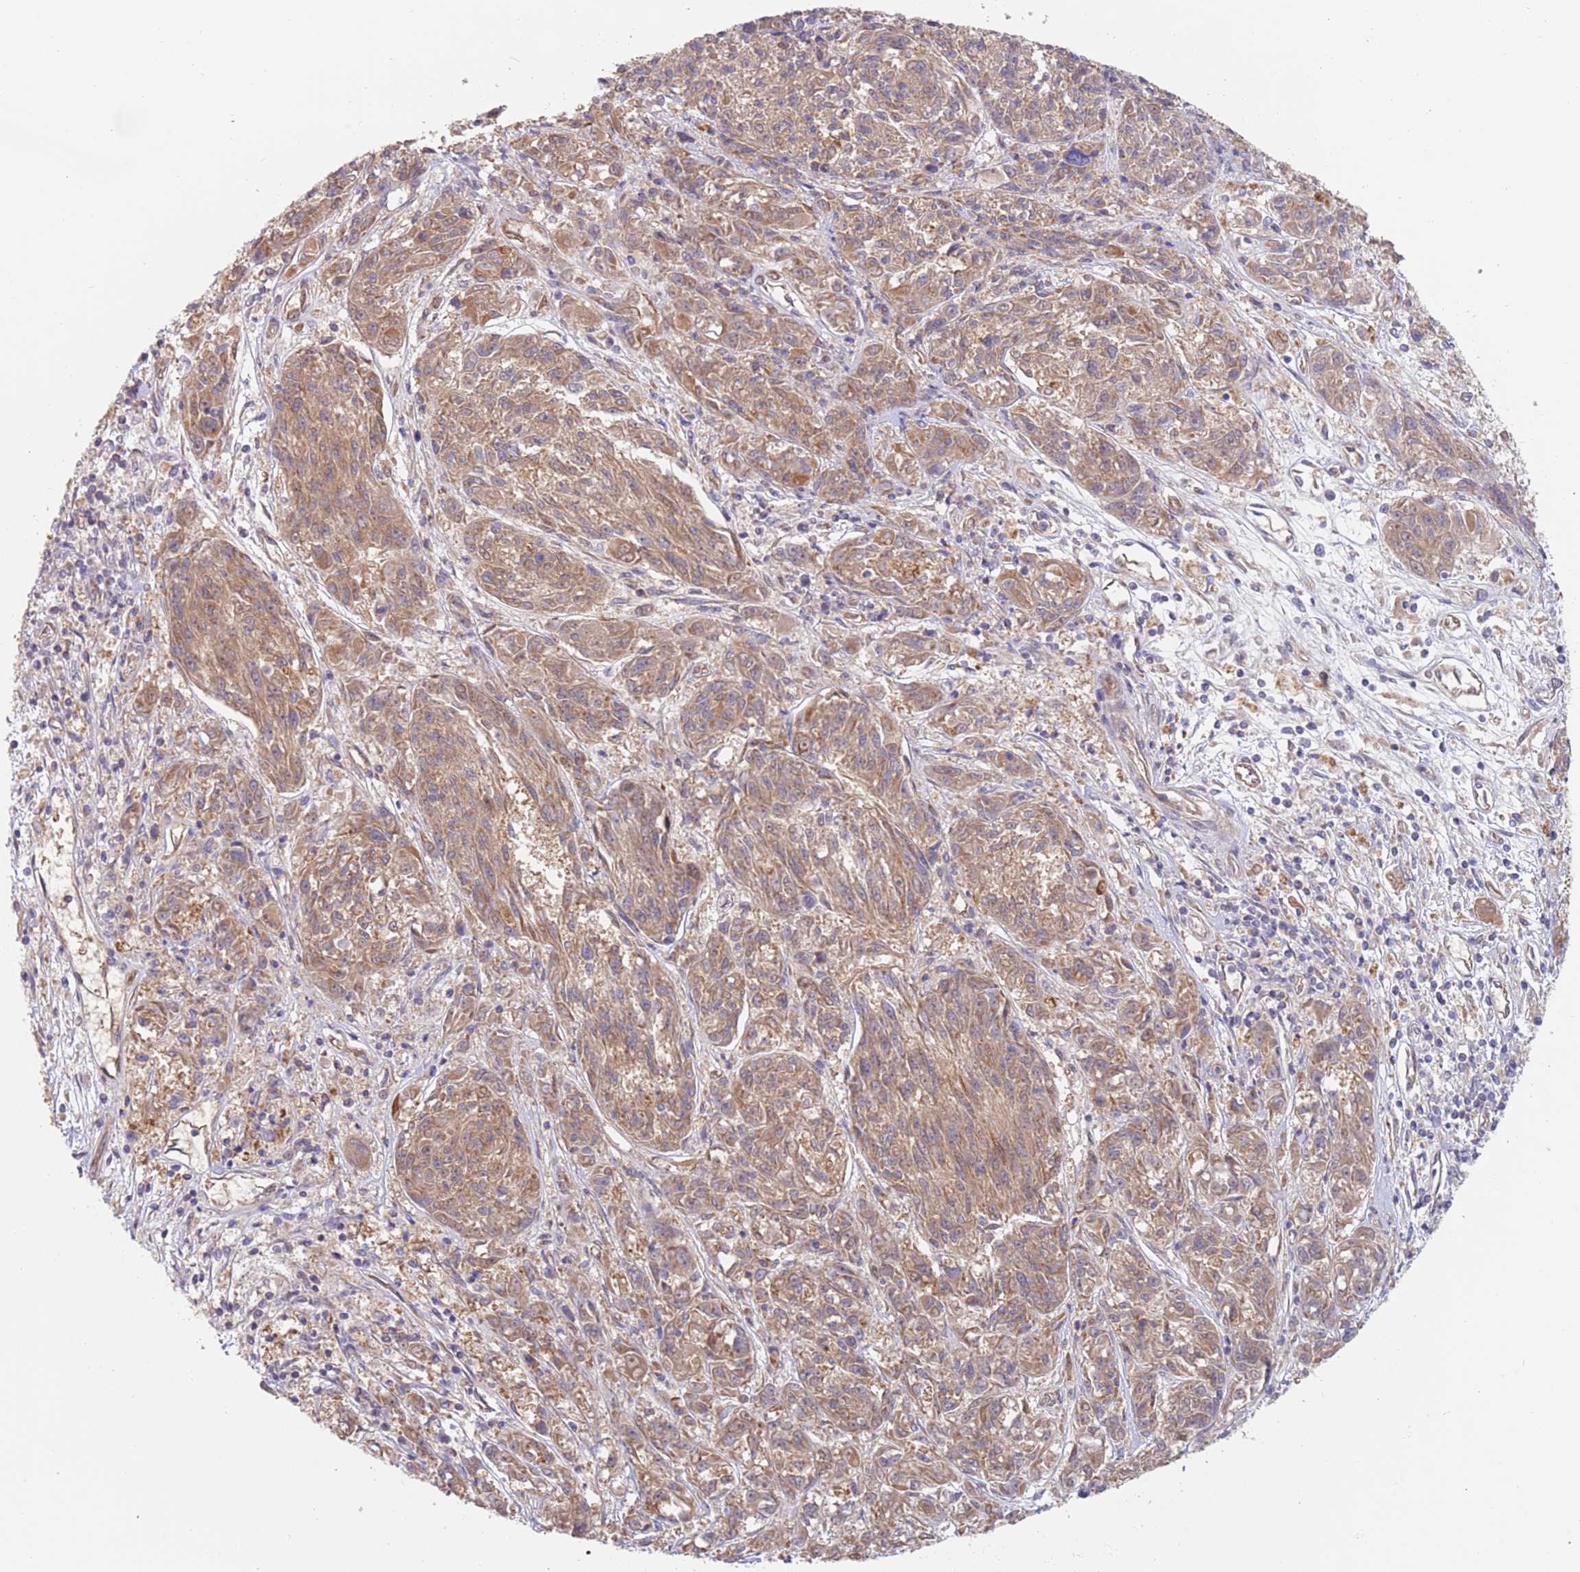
{"staining": {"intensity": "moderate", "quantity": ">75%", "location": "cytoplasmic/membranous"}, "tissue": "melanoma", "cell_type": "Tumor cells", "image_type": "cancer", "snomed": [{"axis": "morphology", "description": "Malignant melanoma, NOS"}, {"axis": "topography", "description": "Skin"}], "caption": "Malignant melanoma tissue demonstrates moderate cytoplasmic/membranous positivity in approximately >75% of tumor cells, visualized by immunohistochemistry.", "gene": "GUK1", "patient": {"sex": "male", "age": 53}}